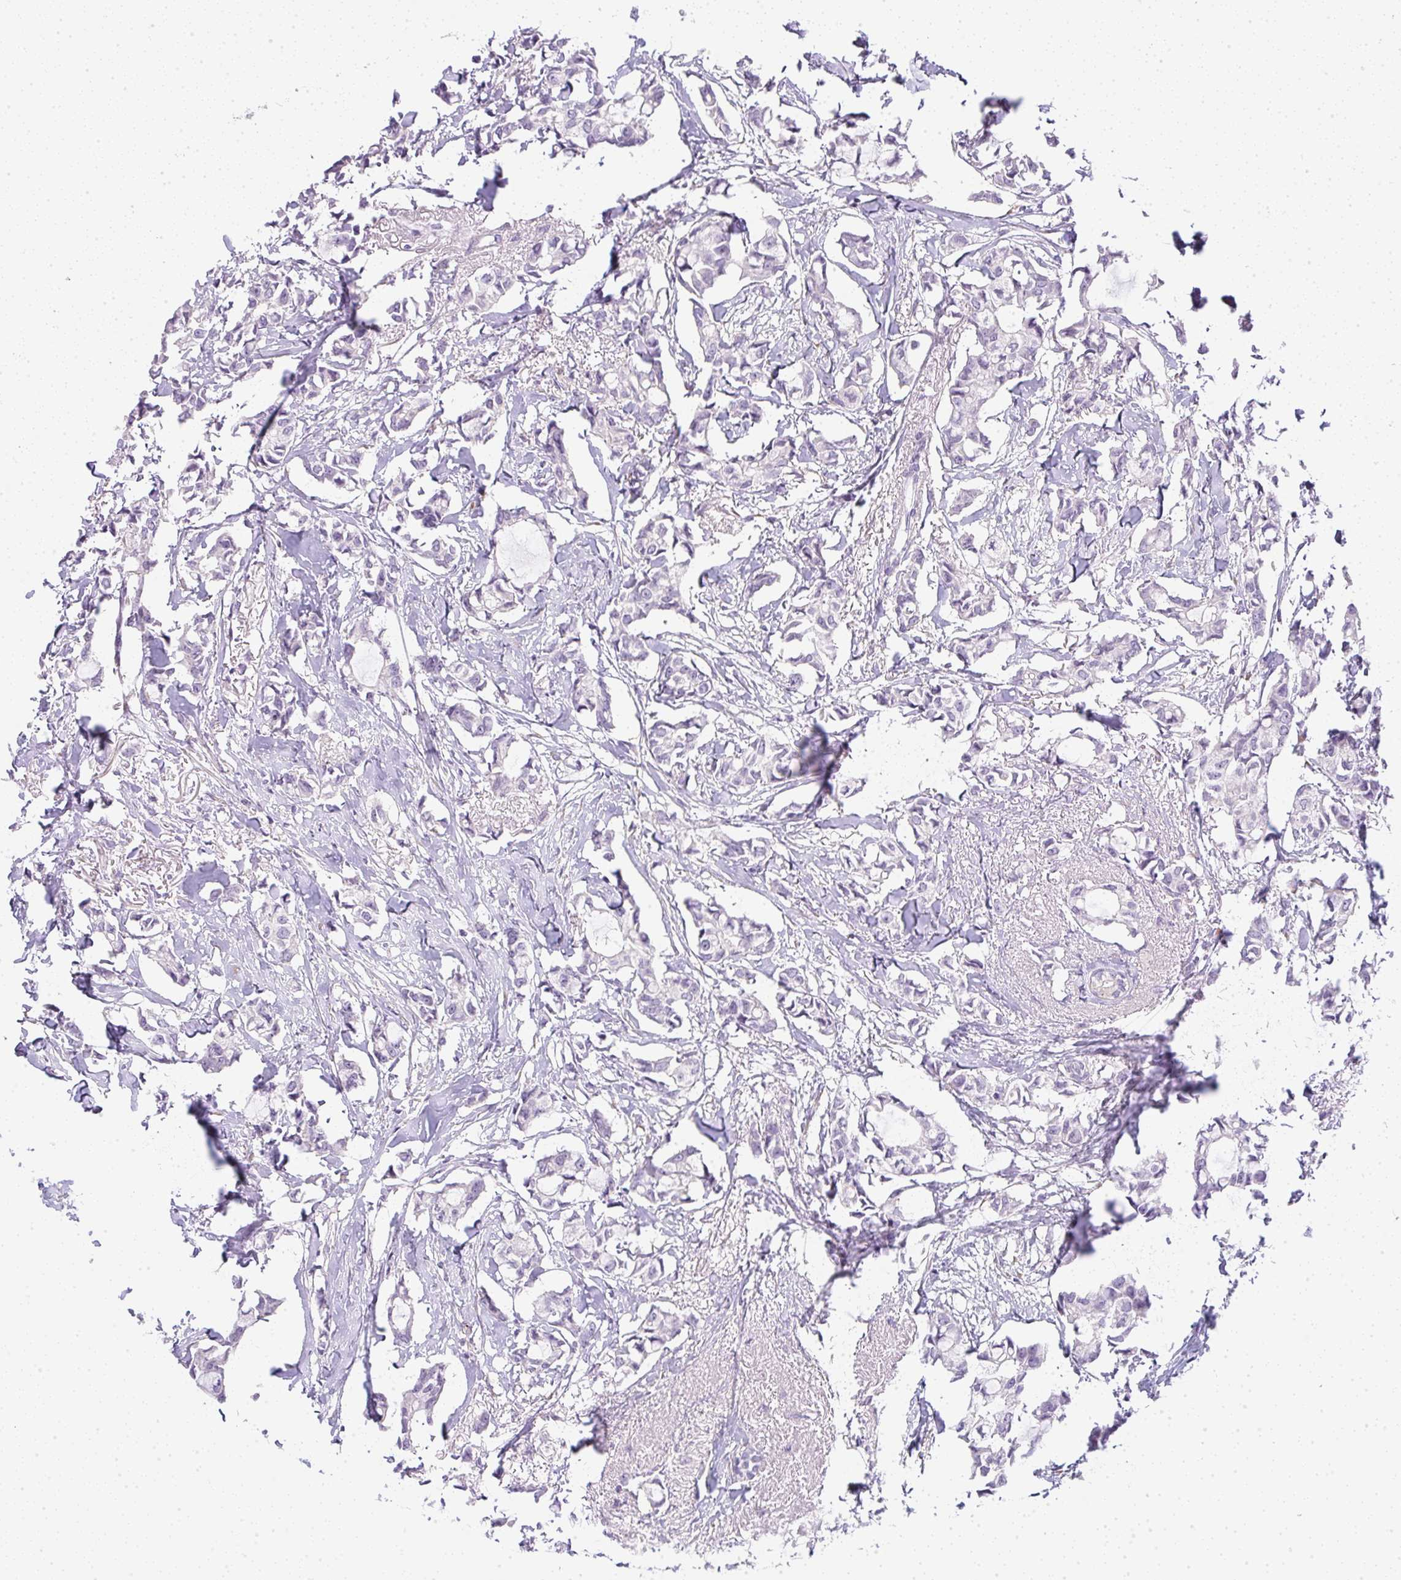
{"staining": {"intensity": "negative", "quantity": "none", "location": "none"}, "tissue": "breast cancer", "cell_type": "Tumor cells", "image_type": "cancer", "snomed": [{"axis": "morphology", "description": "Duct carcinoma"}, {"axis": "topography", "description": "Breast"}], "caption": "Tumor cells are negative for protein expression in human invasive ductal carcinoma (breast).", "gene": "LPAR4", "patient": {"sex": "female", "age": 73}}